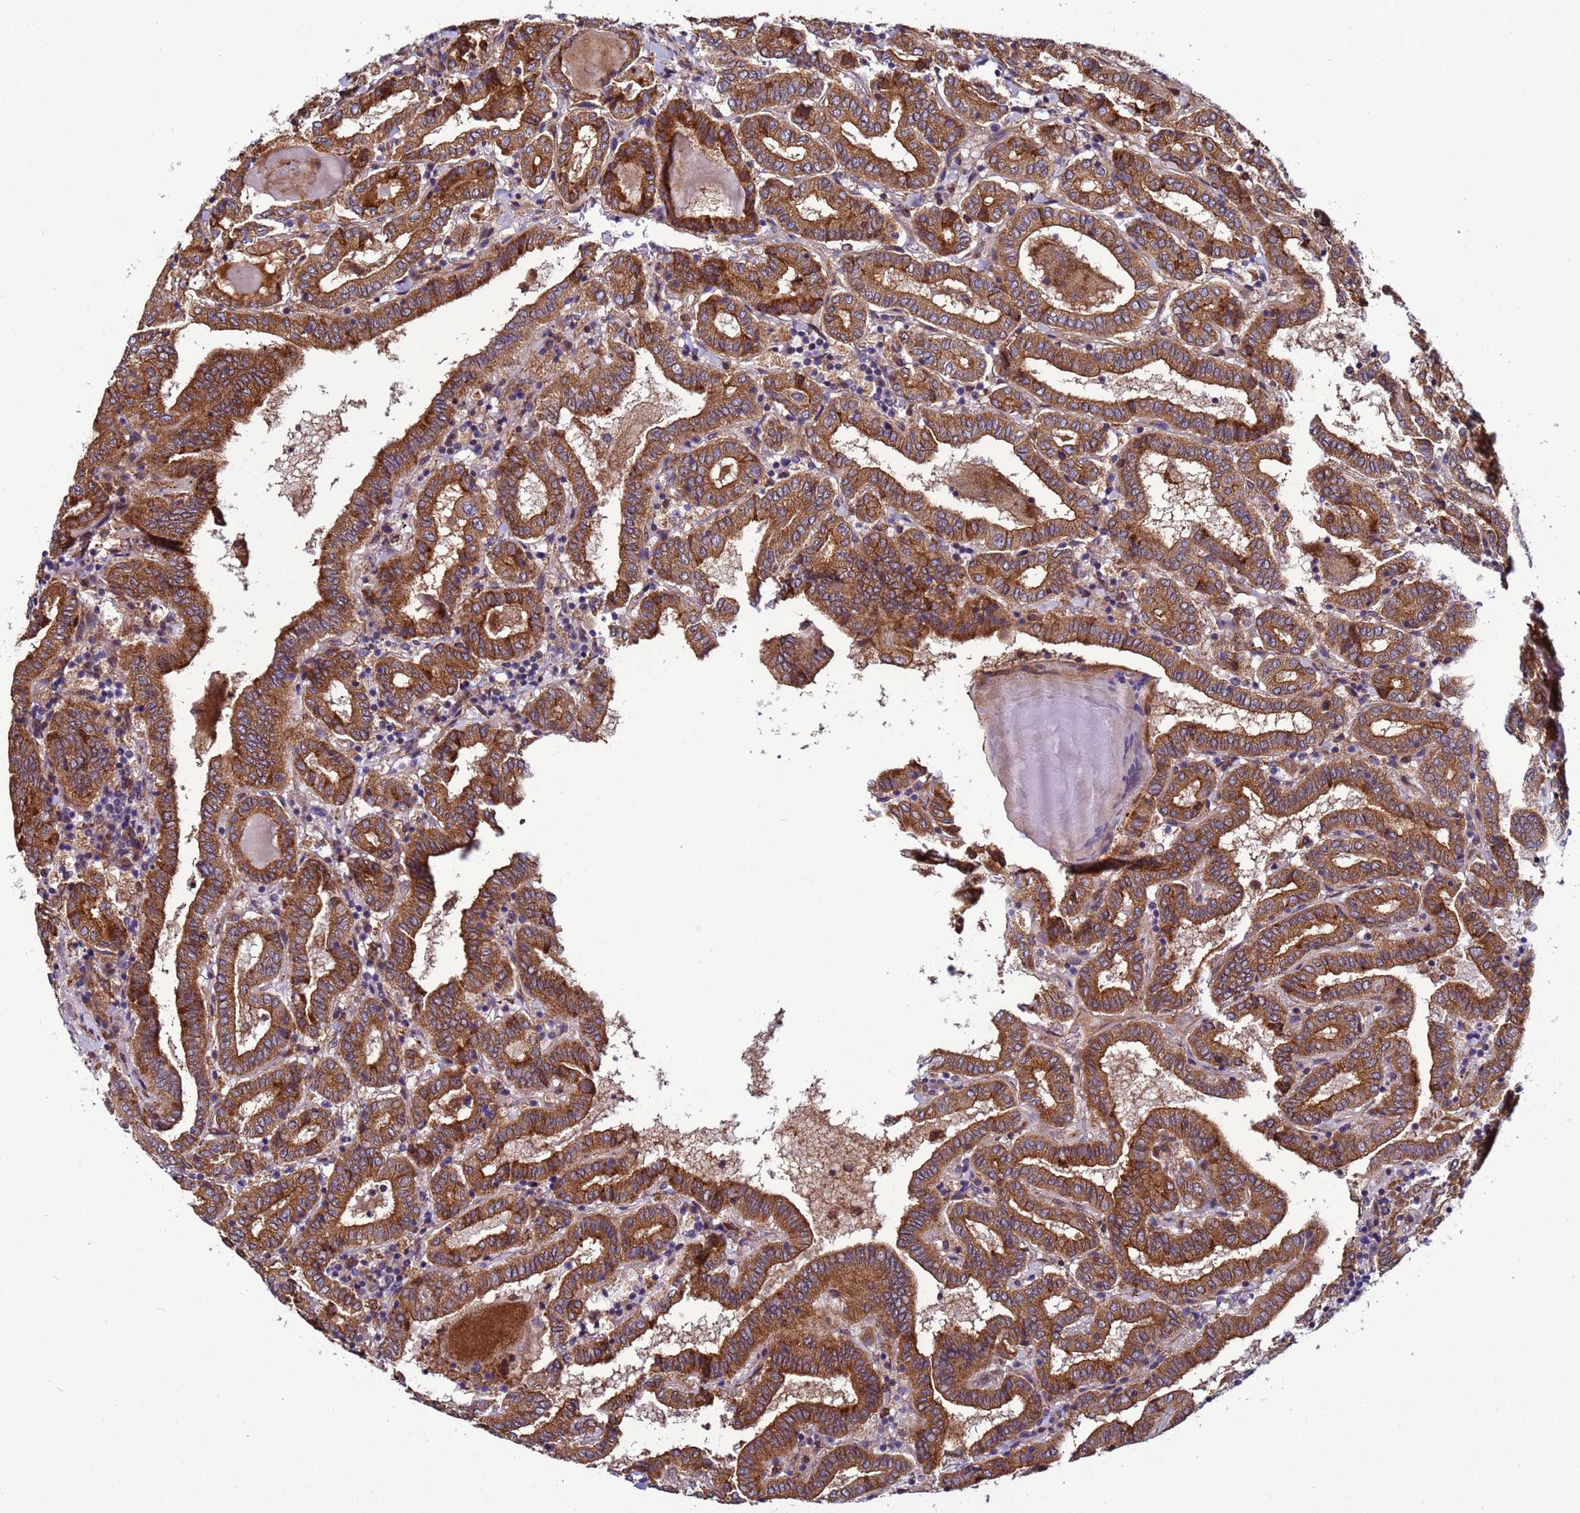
{"staining": {"intensity": "strong", "quantity": ">75%", "location": "cytoplasmic/membranous"}, "tissue": "thyroid cancer", "cell_type": "Tumor cells", "image_type": "cancer", "snomed": [{"axis": "morphology", "description": "Papillary adenocarcinoma, NOS"}, {"axis": "topography", "description": "Thyroid gland"}], "caption": "Thyroid cancer stained with a brown dye demonstrates strong cytoplasmic/membranous positive staining in approximately >75% of tumor cells.", "gene": "MCRIP1", "patient": {"sex": "female", "age": 72}}